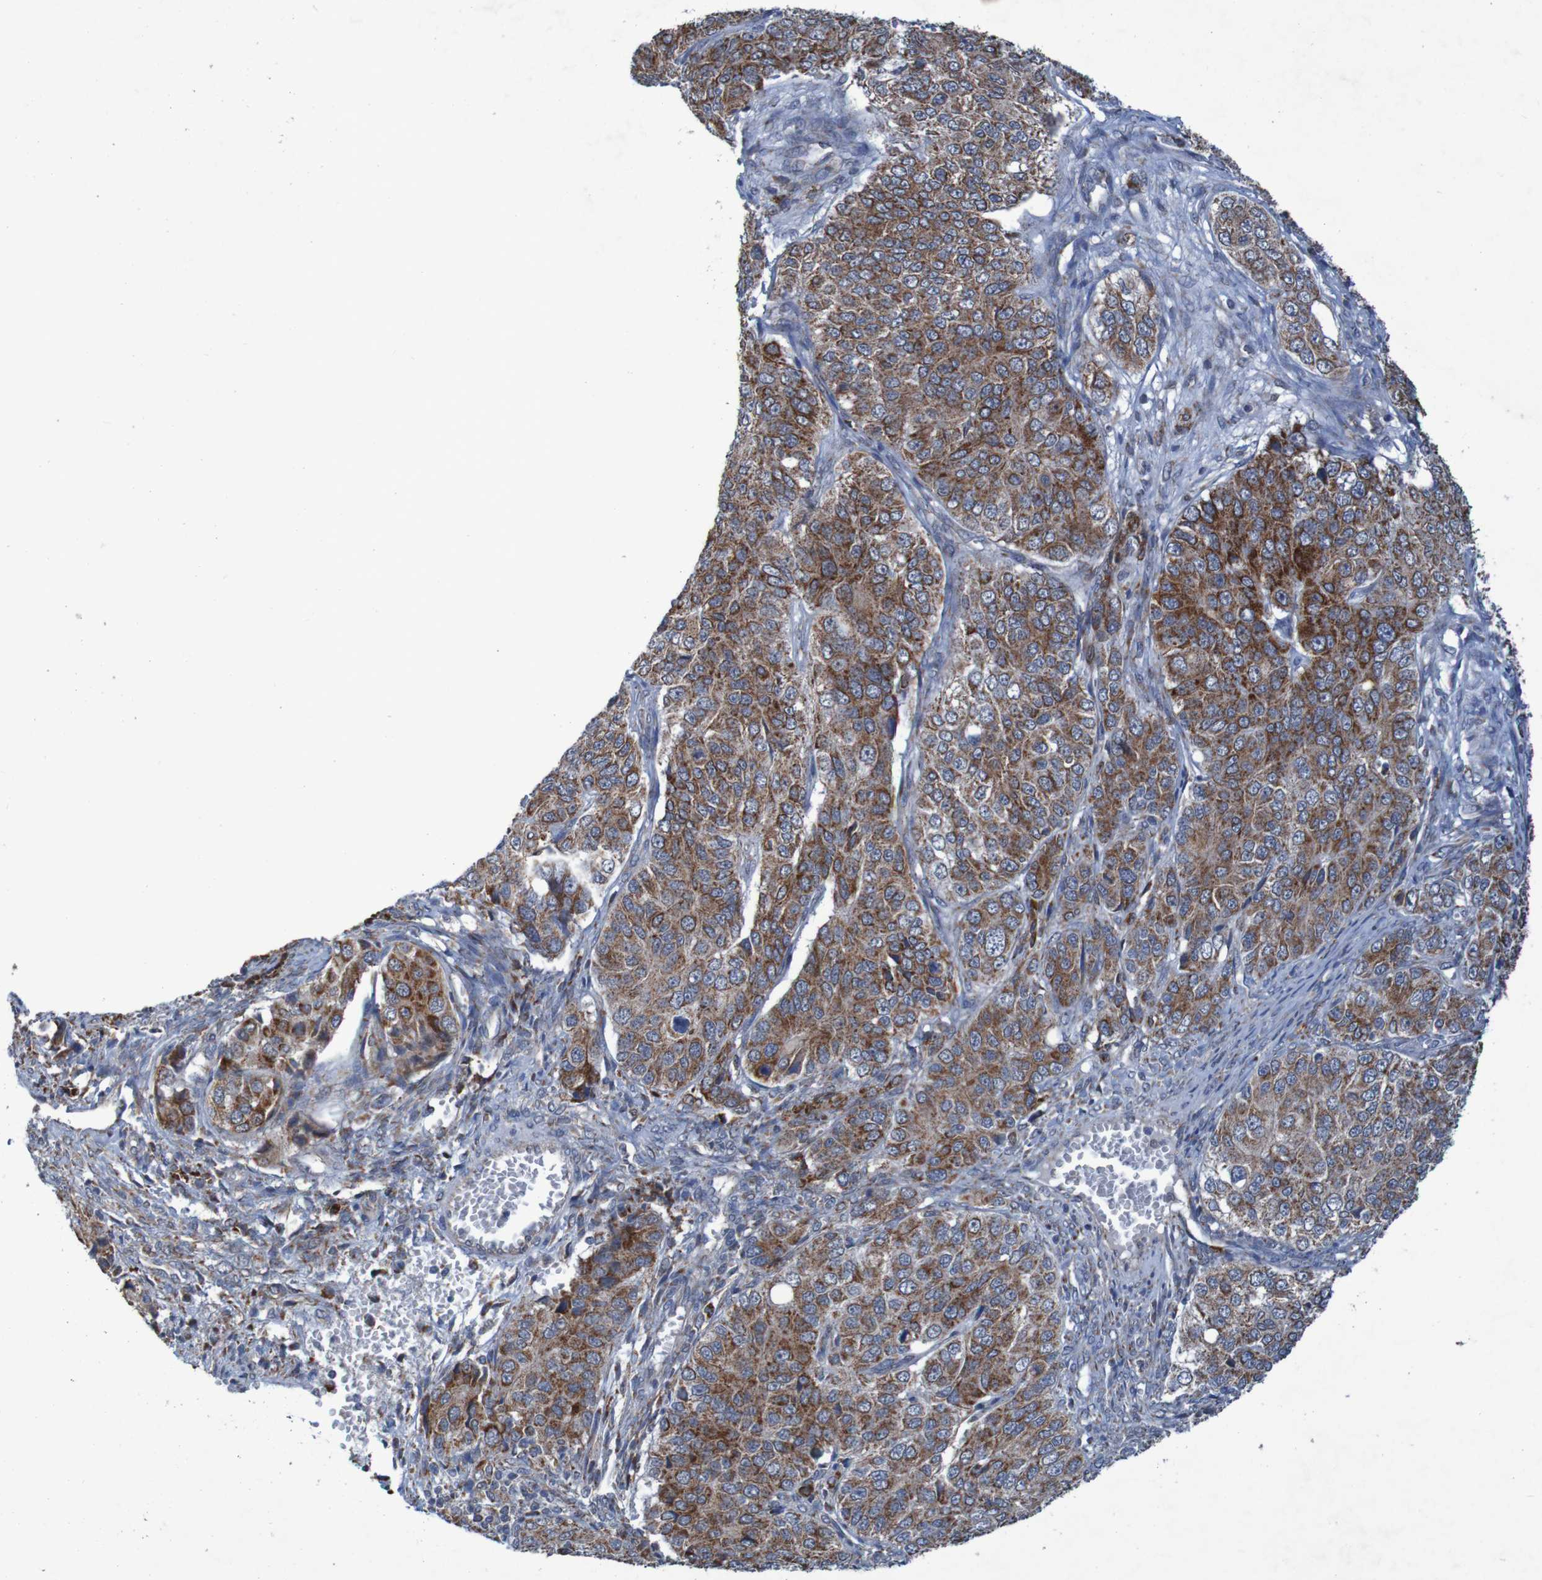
{"staining": {"intensity": "moderate", "quantity": ">75%", "location": "cytoplasmic/membranous"}, "tissue": "ovarian cancer", "cell_type": "Tumor cells", "image_type": "cancer", "snomed": [{"axis": "morphology", "description": "Carcinoma, endometroid"}, {"axis": "topography", "description": "Ovary"}], "caption": "Moderate cytoplasmic/membranous protein expression is seen in approximately >75% of tumor cells in ovarian cancer.", "gene": "CCDC51", "patient": {"sex": "female", "age": 51}}